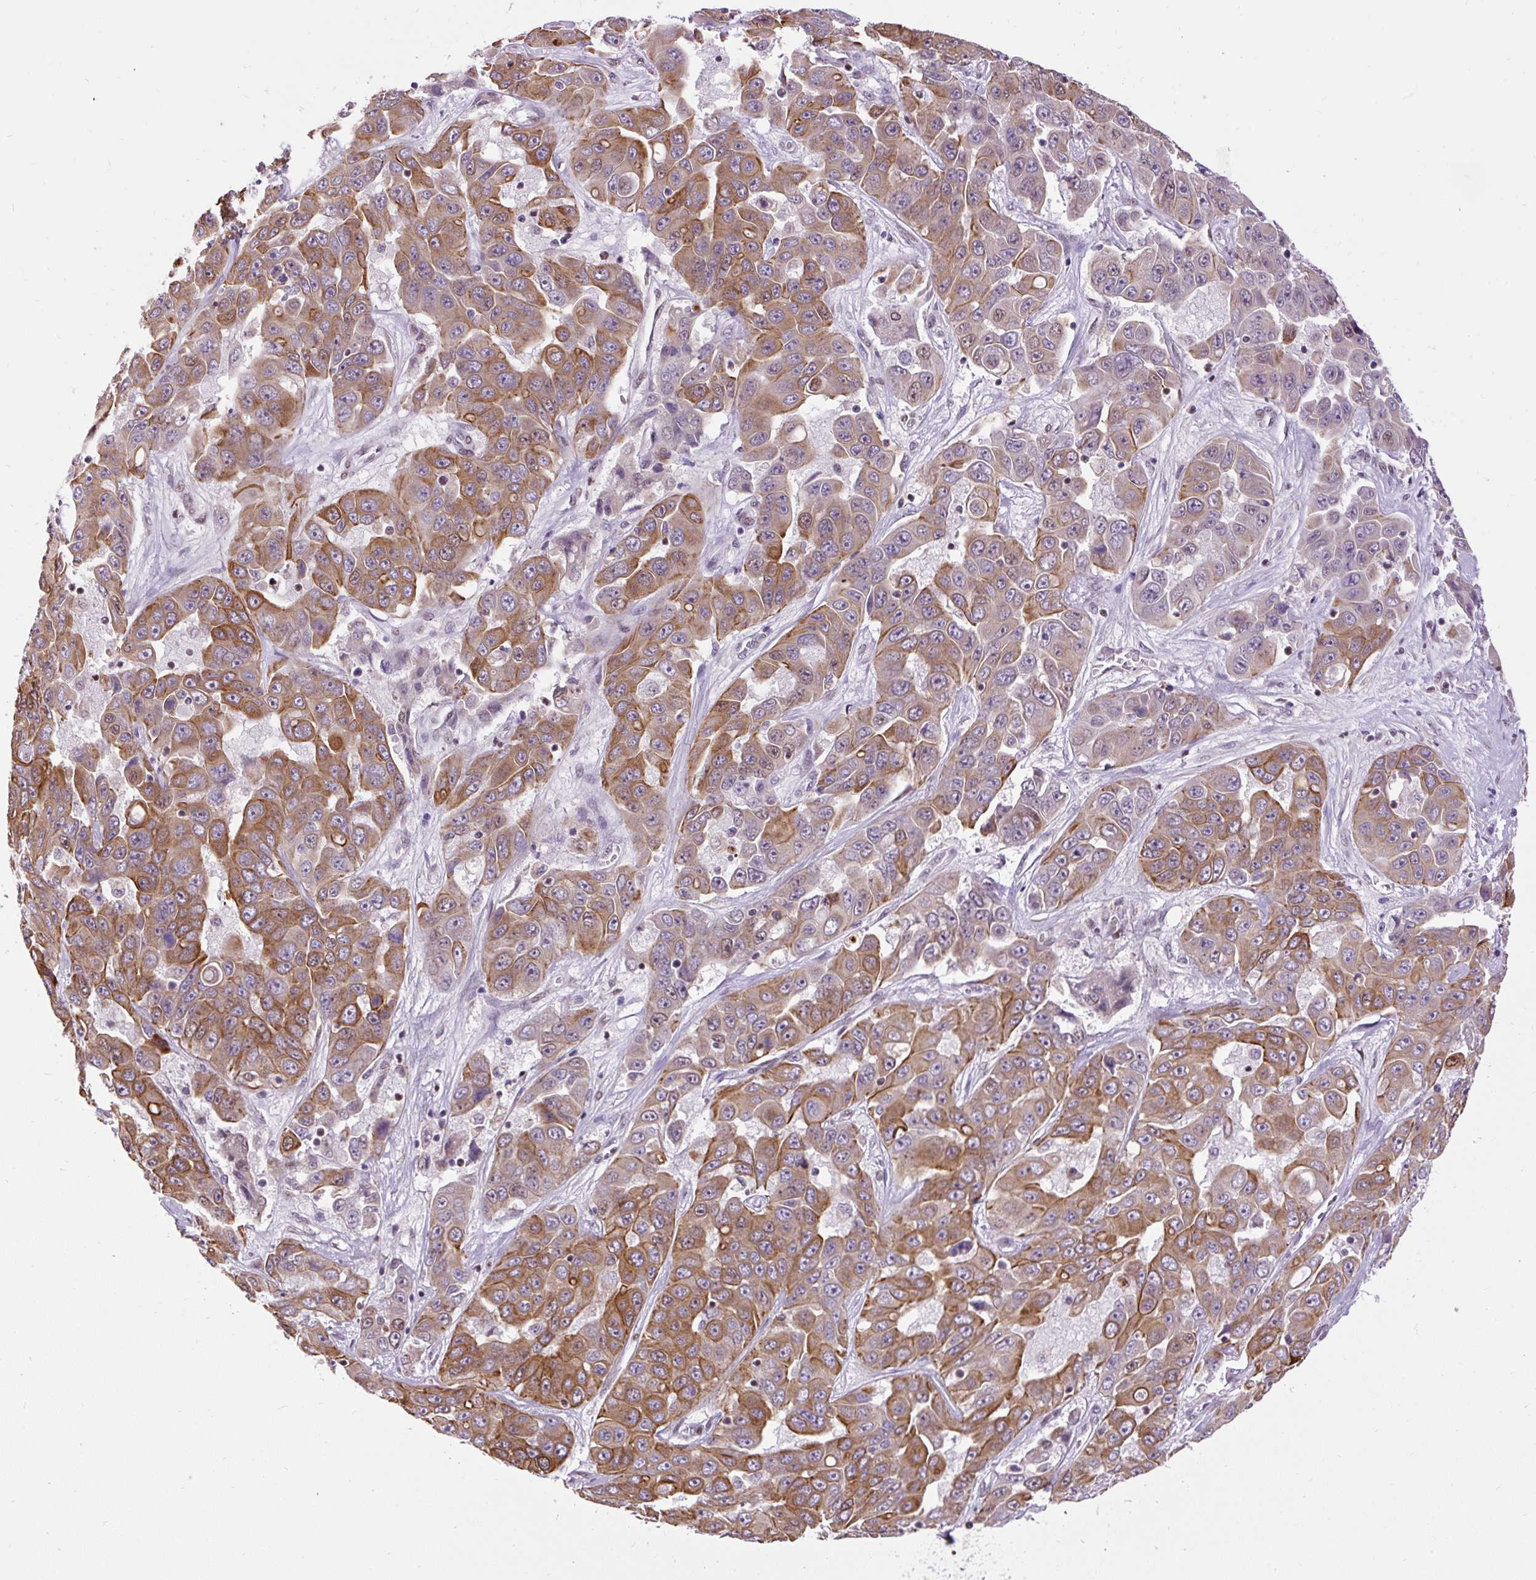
{"staining": {"intensity": "moderate", "quantity": ">75%", "location": "cytoplasmic/membranous"}, "tissue": "liver cancer", "cell_type": "Tumor cells", "image_type": "cancer", "snomed": [{"axis": "morphology", "description": "Cholangiocarcinoma"}, {"axis": "topography", "description": "Liver"}], "caption": "A micrograph of liver cancer (cholangiocarcinoma) stained for a protein displays moderate cytoplasmic/membranous brown staining in tumor cells. Using DAB (3,3'-diaminobenzidine) (brown) and hematoxylin (blue) stains, captured at high magnification using brightfield microscopy.", "gene": "ZNF672", "patient": {"sex": "female", "age": 52}}